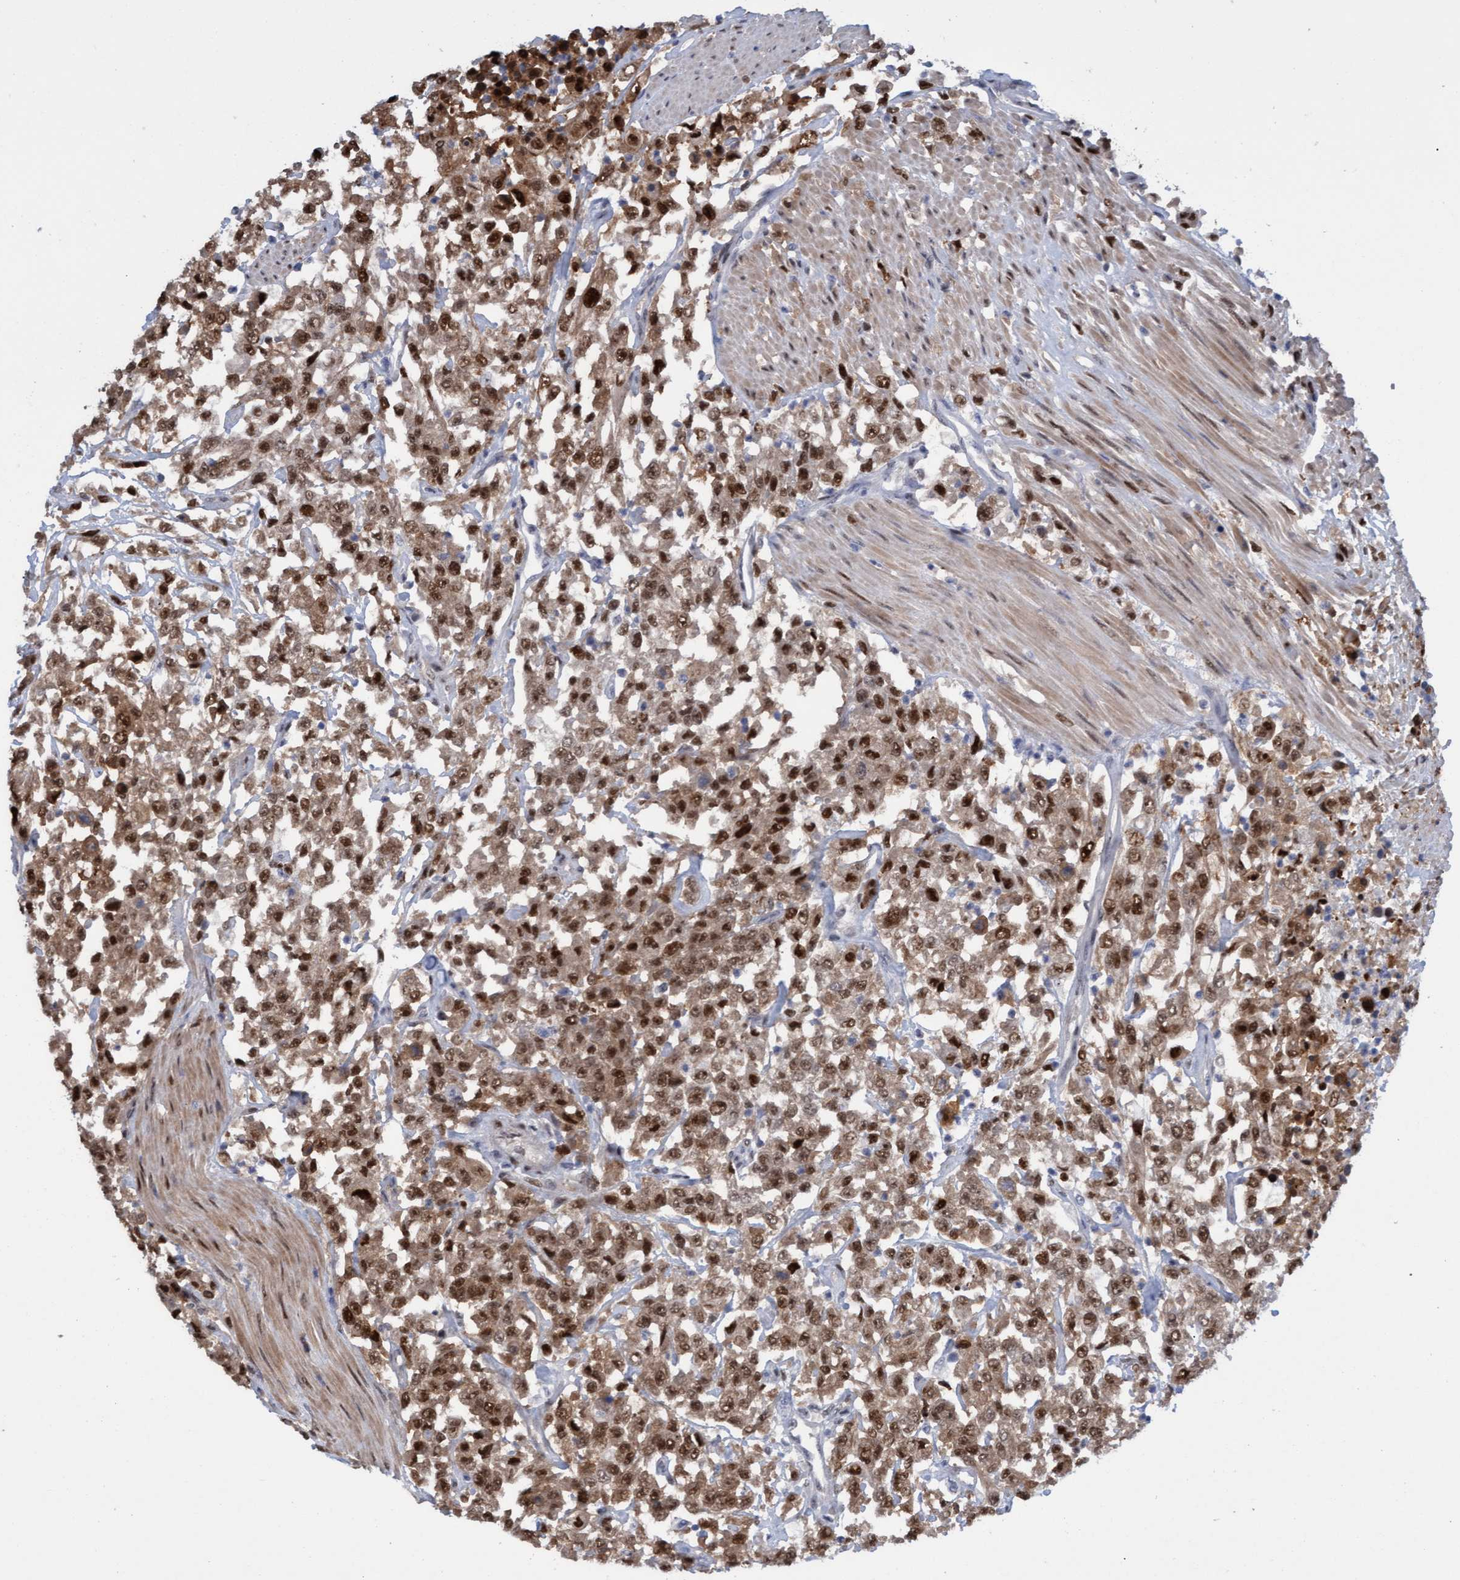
{"staining": {"intensity": "strong", "quantity": ">75%", "location": "cytoplasmic/membranous,nuclear"}, "tissue": "urothelial cancer", "cell_type": "Tumor cells", "image_type": "cancer", "snomed": [{"axis": "morphology", "description": "Urothelial carcinoma, High grade"}, {"axis": "topography", "description": "Urinary bladder"}], "caption": "The histopathology image displays staining of high-grade urothelial carcinoma, revealing strong cytoplasmic/membranous and nuclear protein staining (brown color) within tumor cells.", "gene": "PINX1", "patient": {"sex": "male", "age": 46}}